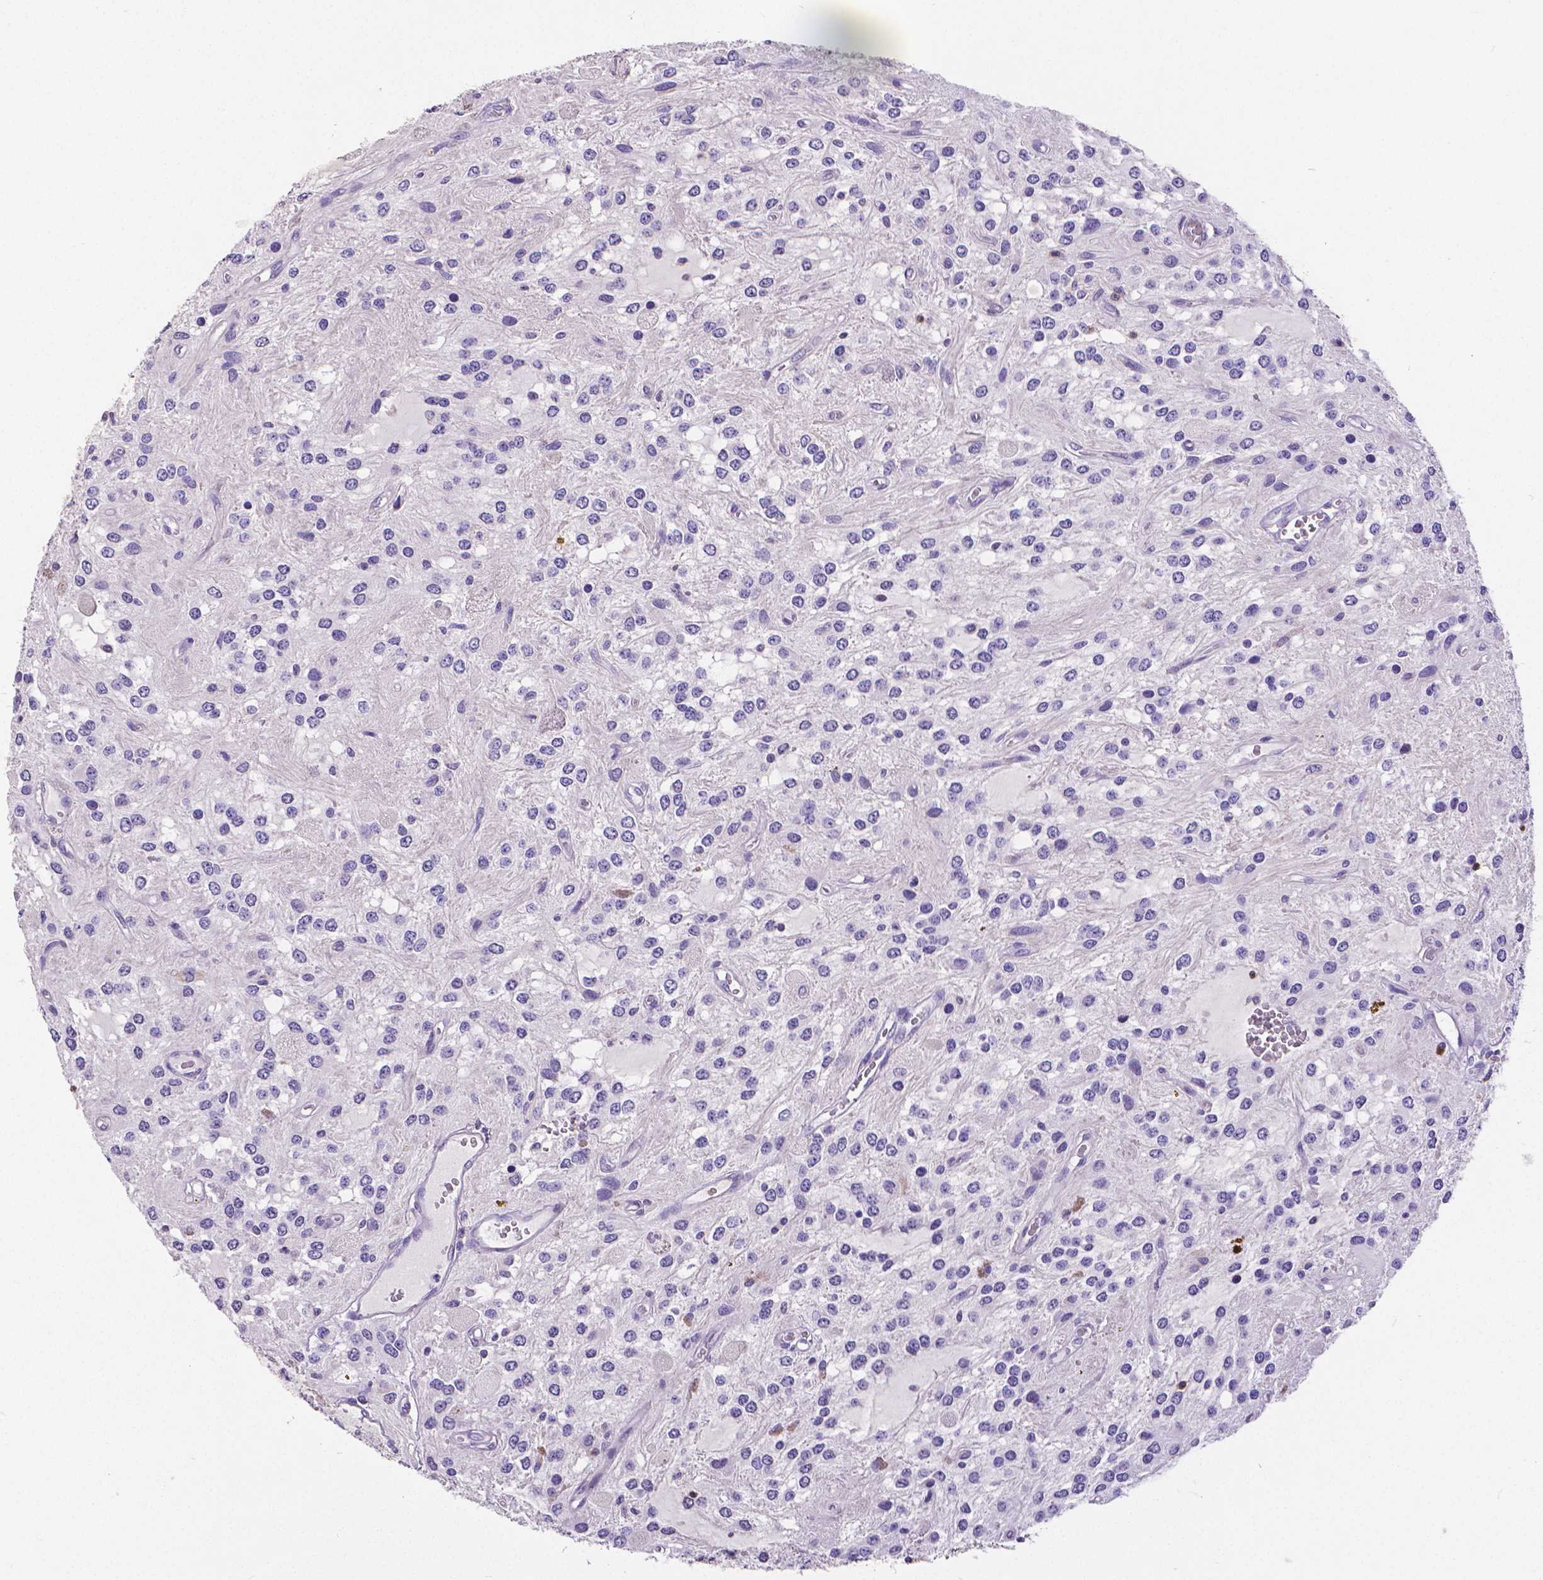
{"staining": {"intensity": "negative", "quantity": "none", "location": "none"}, "tissue": "glioma", "cell_type": "Tumor cells", "image_type": "cancer", "snomed": [{"axis": "morphology", "description": "Glioma, malignant, Low grade"}, {"axis": "topography", "description": "Cerebellum"}], "caption": "Human malignant glioma (low-grade) stained for a protein using IHC exhibits no staining in tumor cells.", "gene": "CD4", "patient": {"sex": "female", "age": 14}}